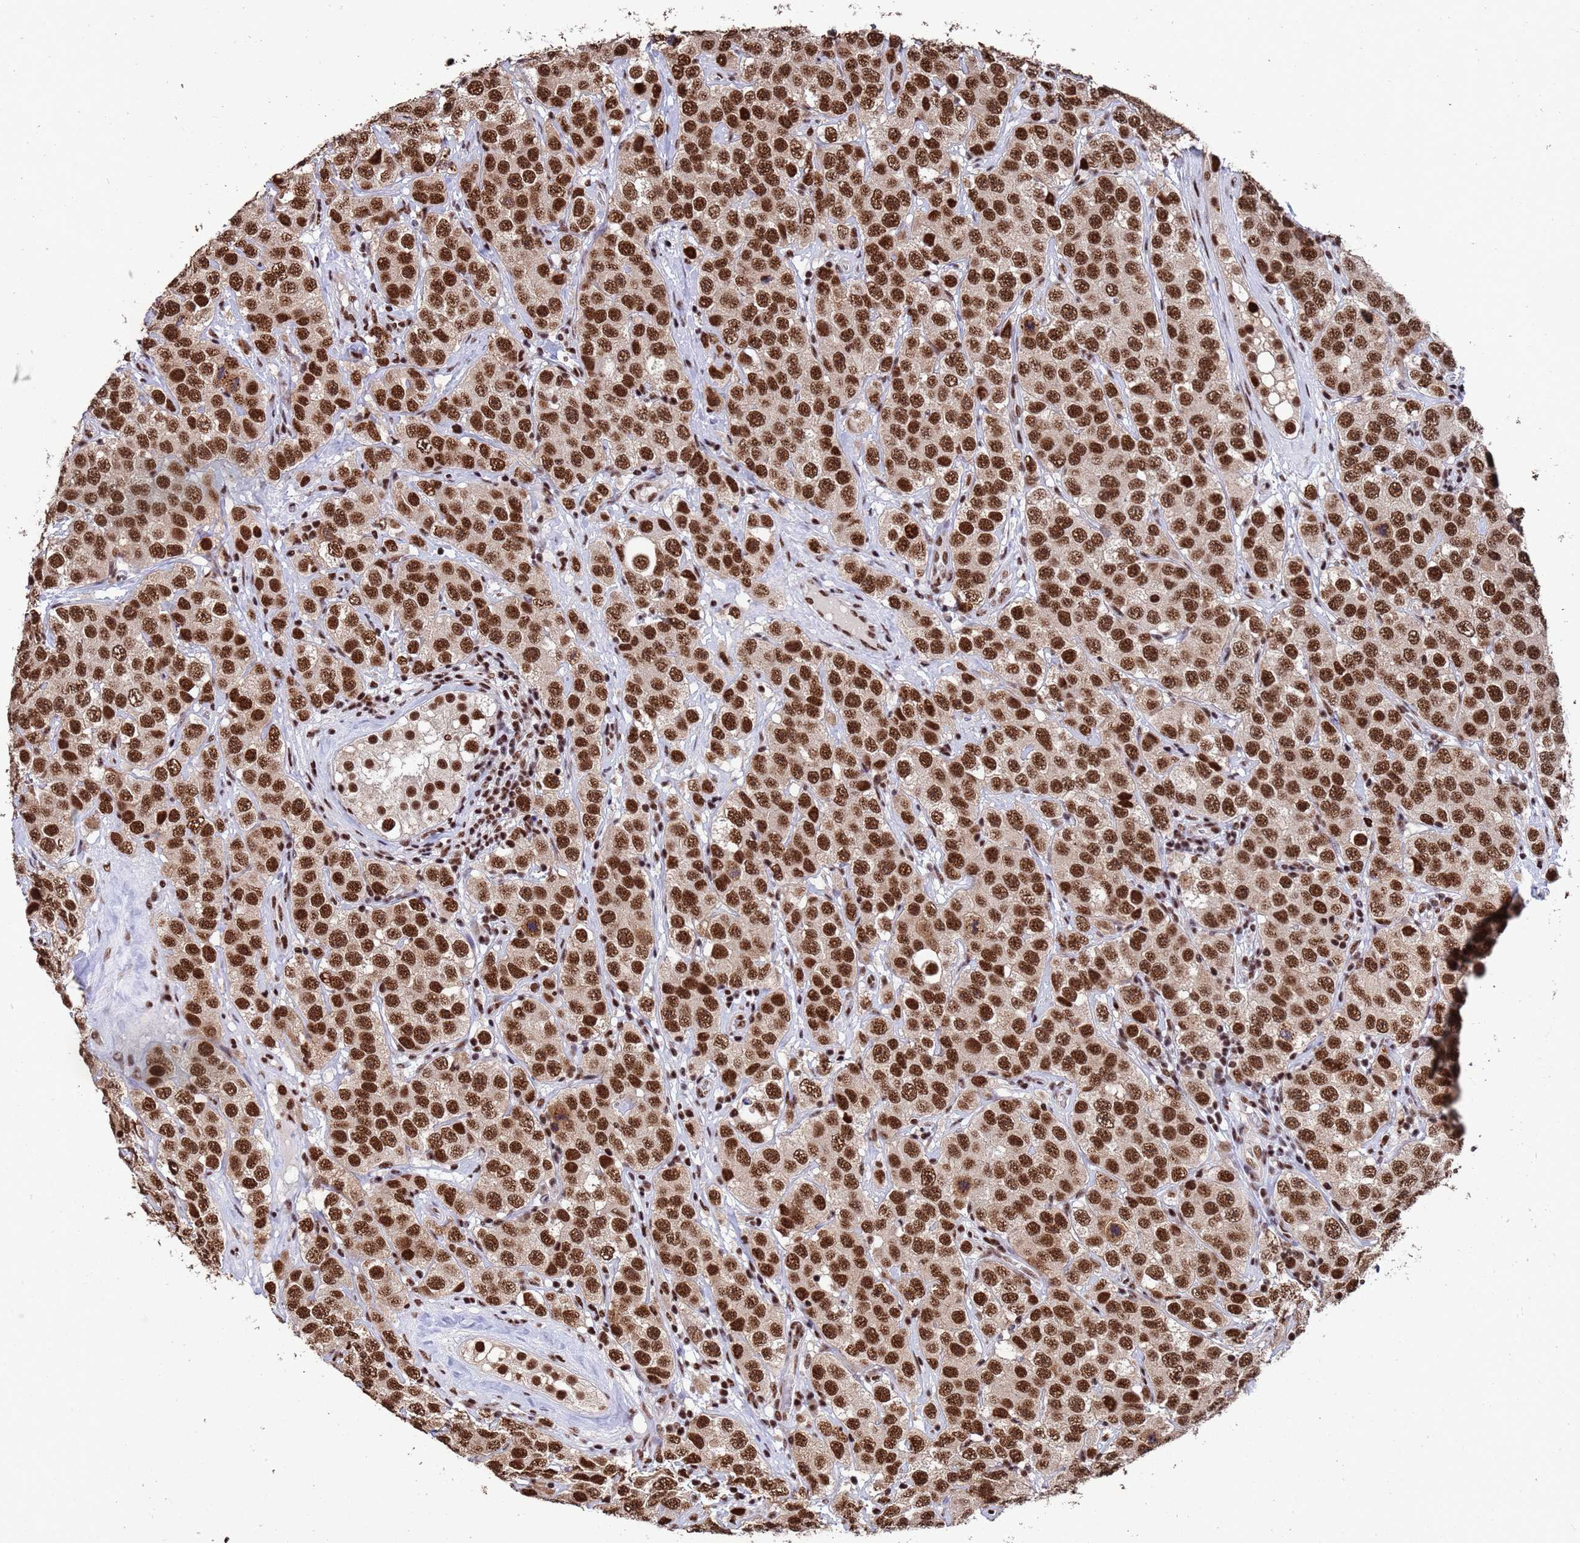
{"staining": {"intensity": "strong", "quantity": ">75%", "location": "nuclear"}, "tissue": "testis cancer", "cell_type": "Tumor cells", "image_type": "cancer", "snomed": [{"axis": "morphology", "description": "Seminoma, NOS"}, {"axis": "topography", "description": "Testis"}], "caption": "IHC micrograph of neoplastic tissue: testis seminoma stained using immunohistochemistry (IHC) demonstrates high levels of strong protein expression localized specifically in the nuclear of tumor cells, appearing as a nuclear brown color.", "gene": "SF3B2", "patient": {"sex": "male", "age": 28}}